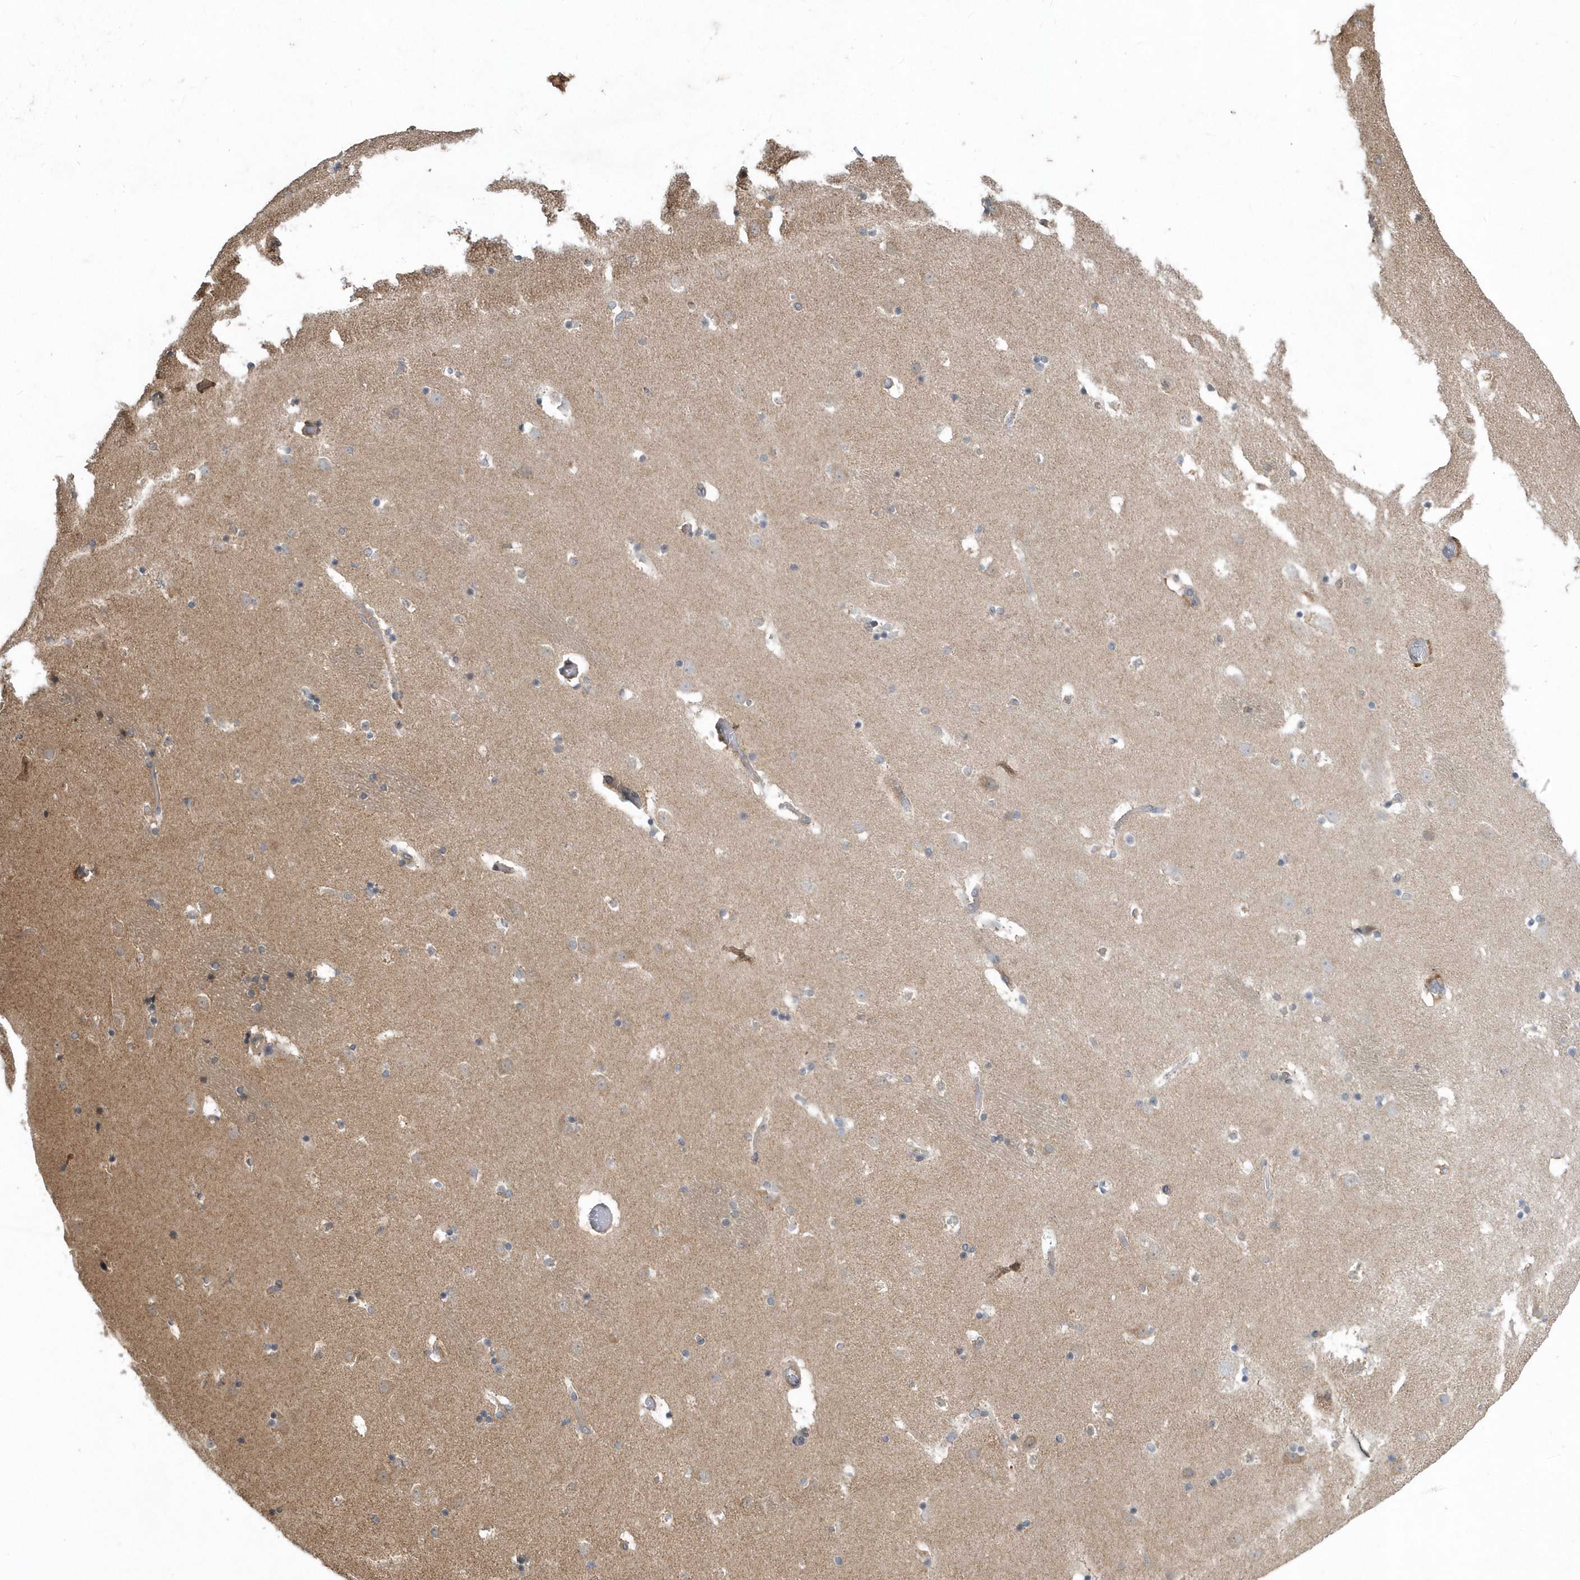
{"staining": {"intensity": "negative", "quantity": "none", "location": "none"}, "tissue": "caudate", "cell_type": "Glial cells", "image_type": "normal", "snomed": [{"axis": "morphology", "description": "Normal tissue, NOS"}, {"axis": "topography", "description": "Lateral ventricle wall"}], "caption": "Protein analysis of unremarkable caudate displays no significant staining in glial cells.", "gene": "HMGCS1", "patient": {"sex": "male", "age": 45}}